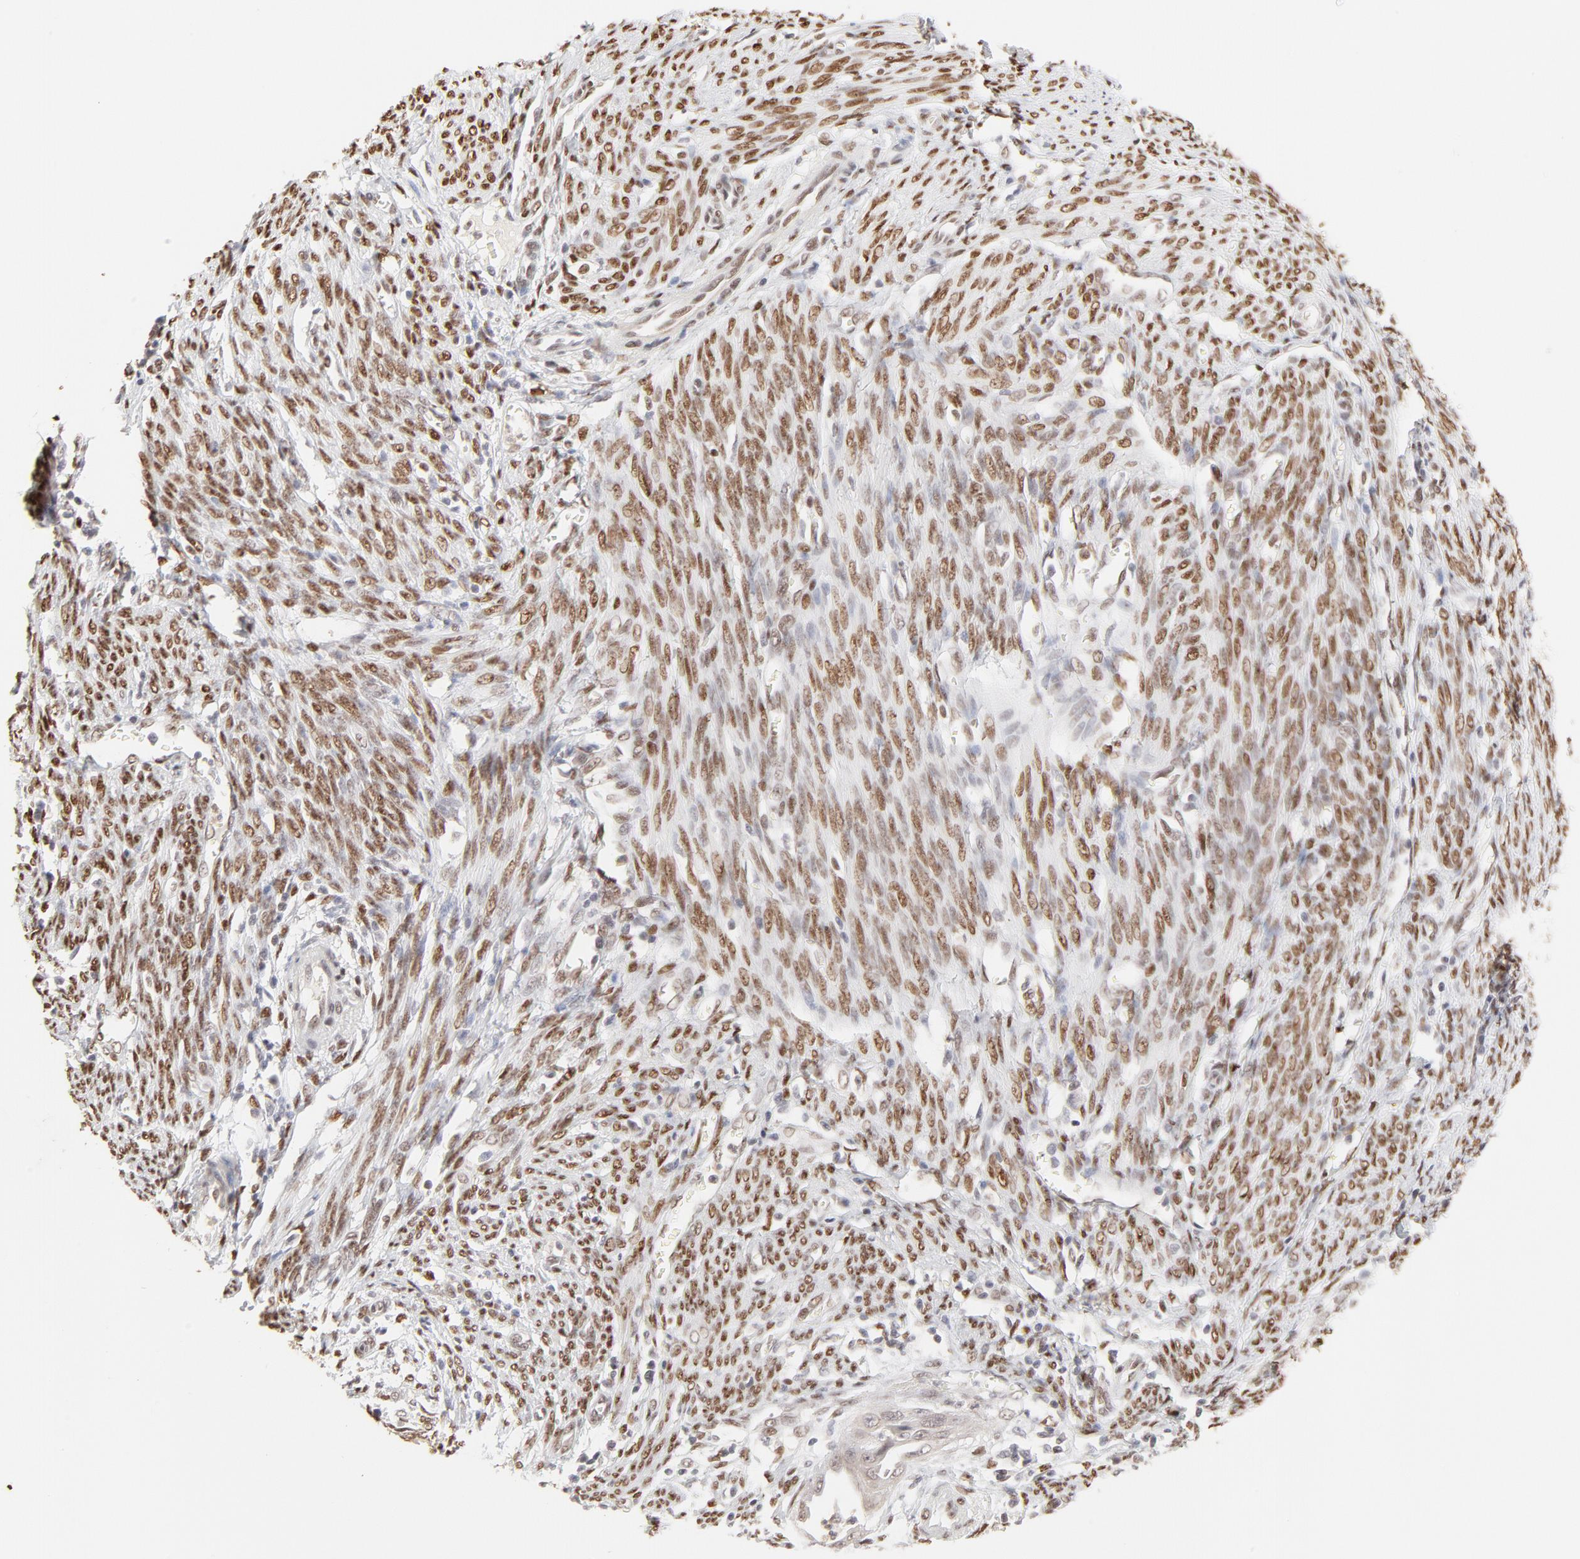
{"staining": {"intensity": "moderate", "quantity": ">75%", "location": "nuclear"}, "tissue": "endometrial cancer", "cell_type": "Tumor cells", "image_type": "cancer", "snomed": [{"axis": "morphology", "description": "Adenocarcinoma, NOS"}, {"axis": "topography", "description": "Endometrium"}], "caption": "Immunohistochemistry histopathology image of human endometrial cancer stained for a protein (brown), which exhibits medium levels of moderate nuclear positivity in approximately >75% of tumor cells.", "gene": "PBX3", "patient": {"sex": "female", "age": 66}}